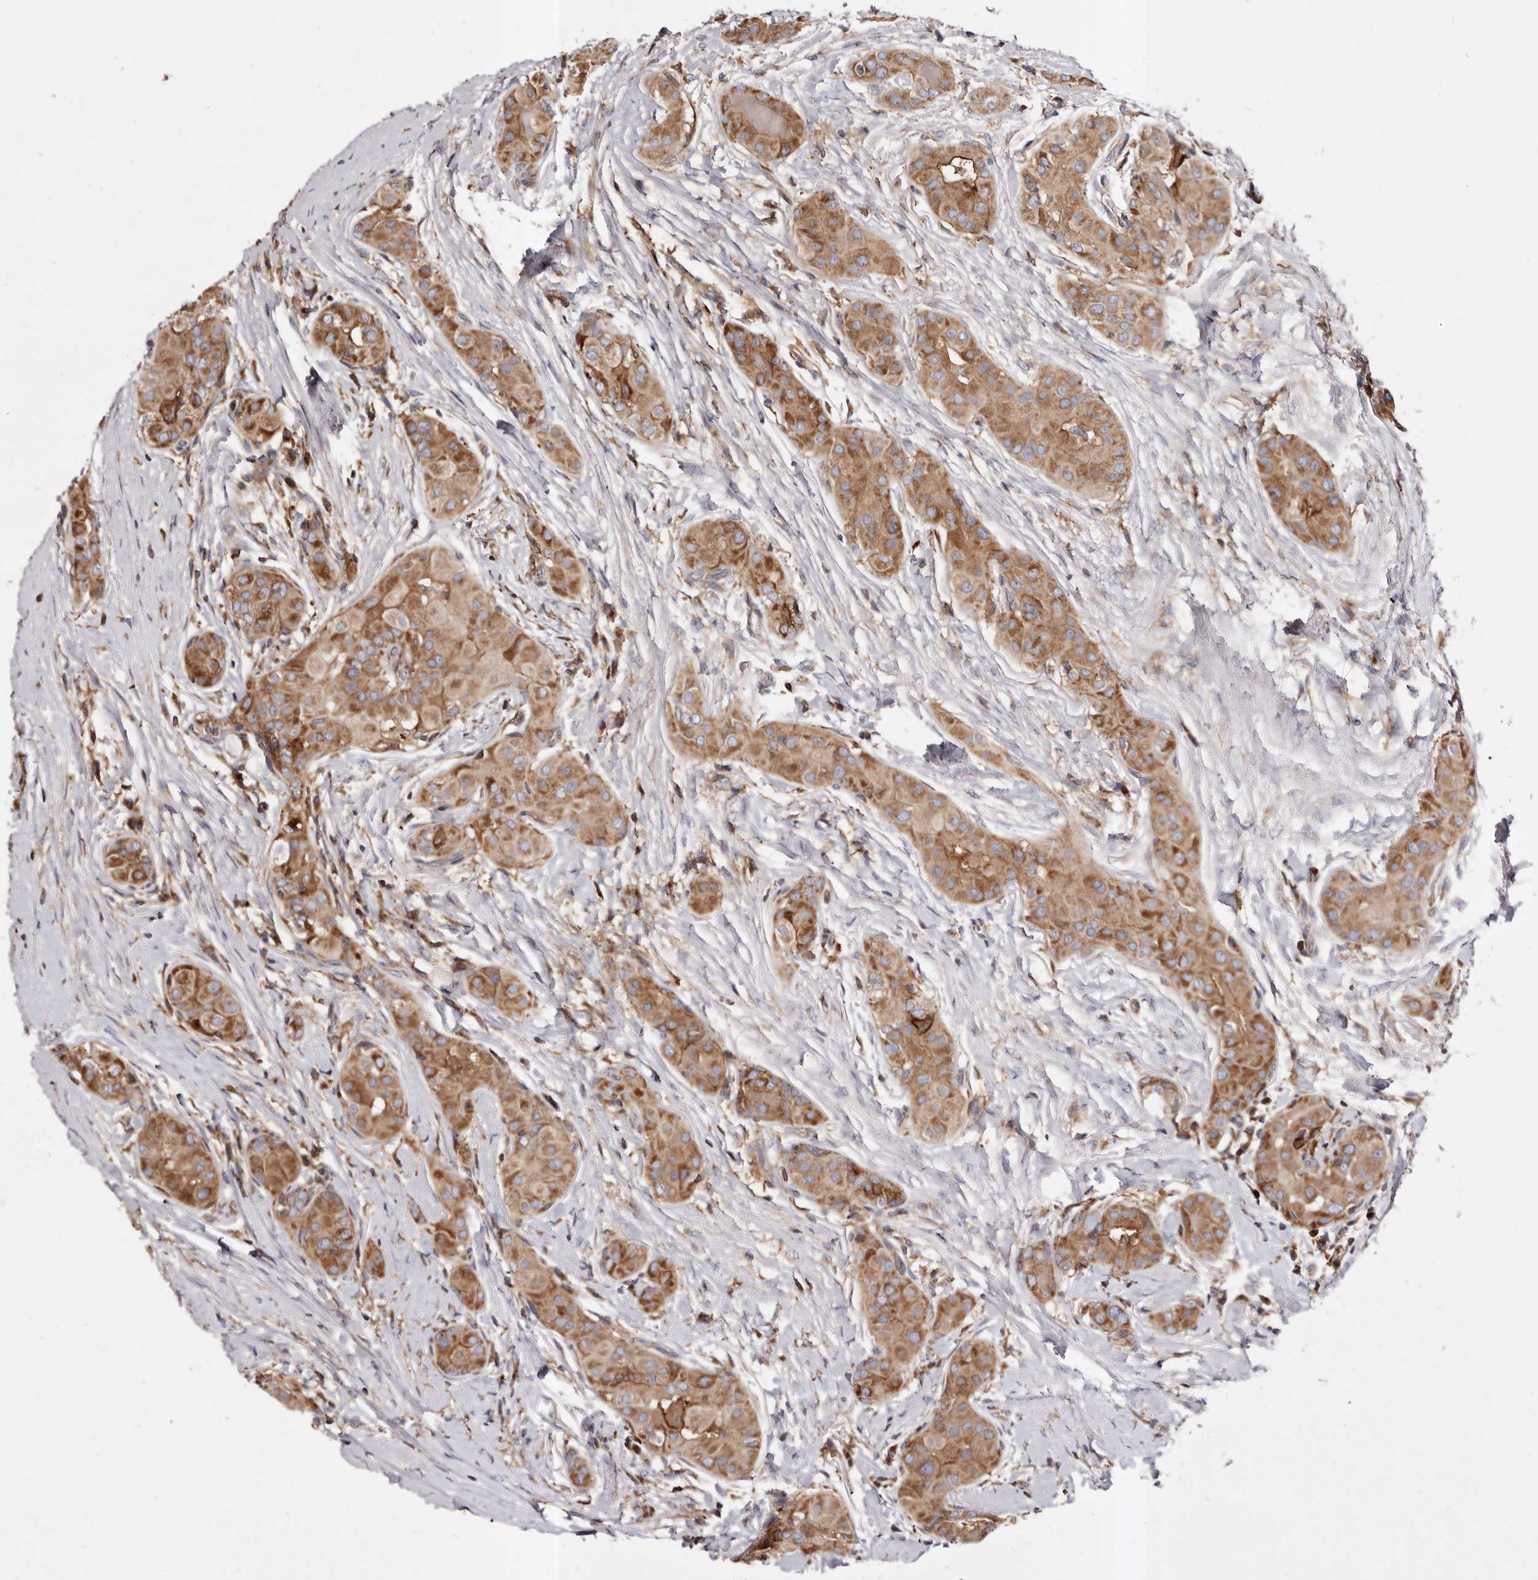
{"staining": {"intensity": "moderate", "quantity": ">75%", "location": "cytoplasmic/membranous"}, "tissue": "thyroid cancer", "cell_type": "Tumor cells", "image_type": "cancer", "snomed": [{"axis": "morphology", "description": "Papillary adenocarcinoma, NOS"}, {"axis": "topography", "description": "Thyroid gland"}], "caption": "Immunohistochemistry (IHC) of human thyroid papillary adenocarcinoma shows medium levels of moderate cytoplasmic/membranous expression in about >75% of tumor cells.", "gene": "COQ8B", "patient": {"sex": "male", "age": 33}}